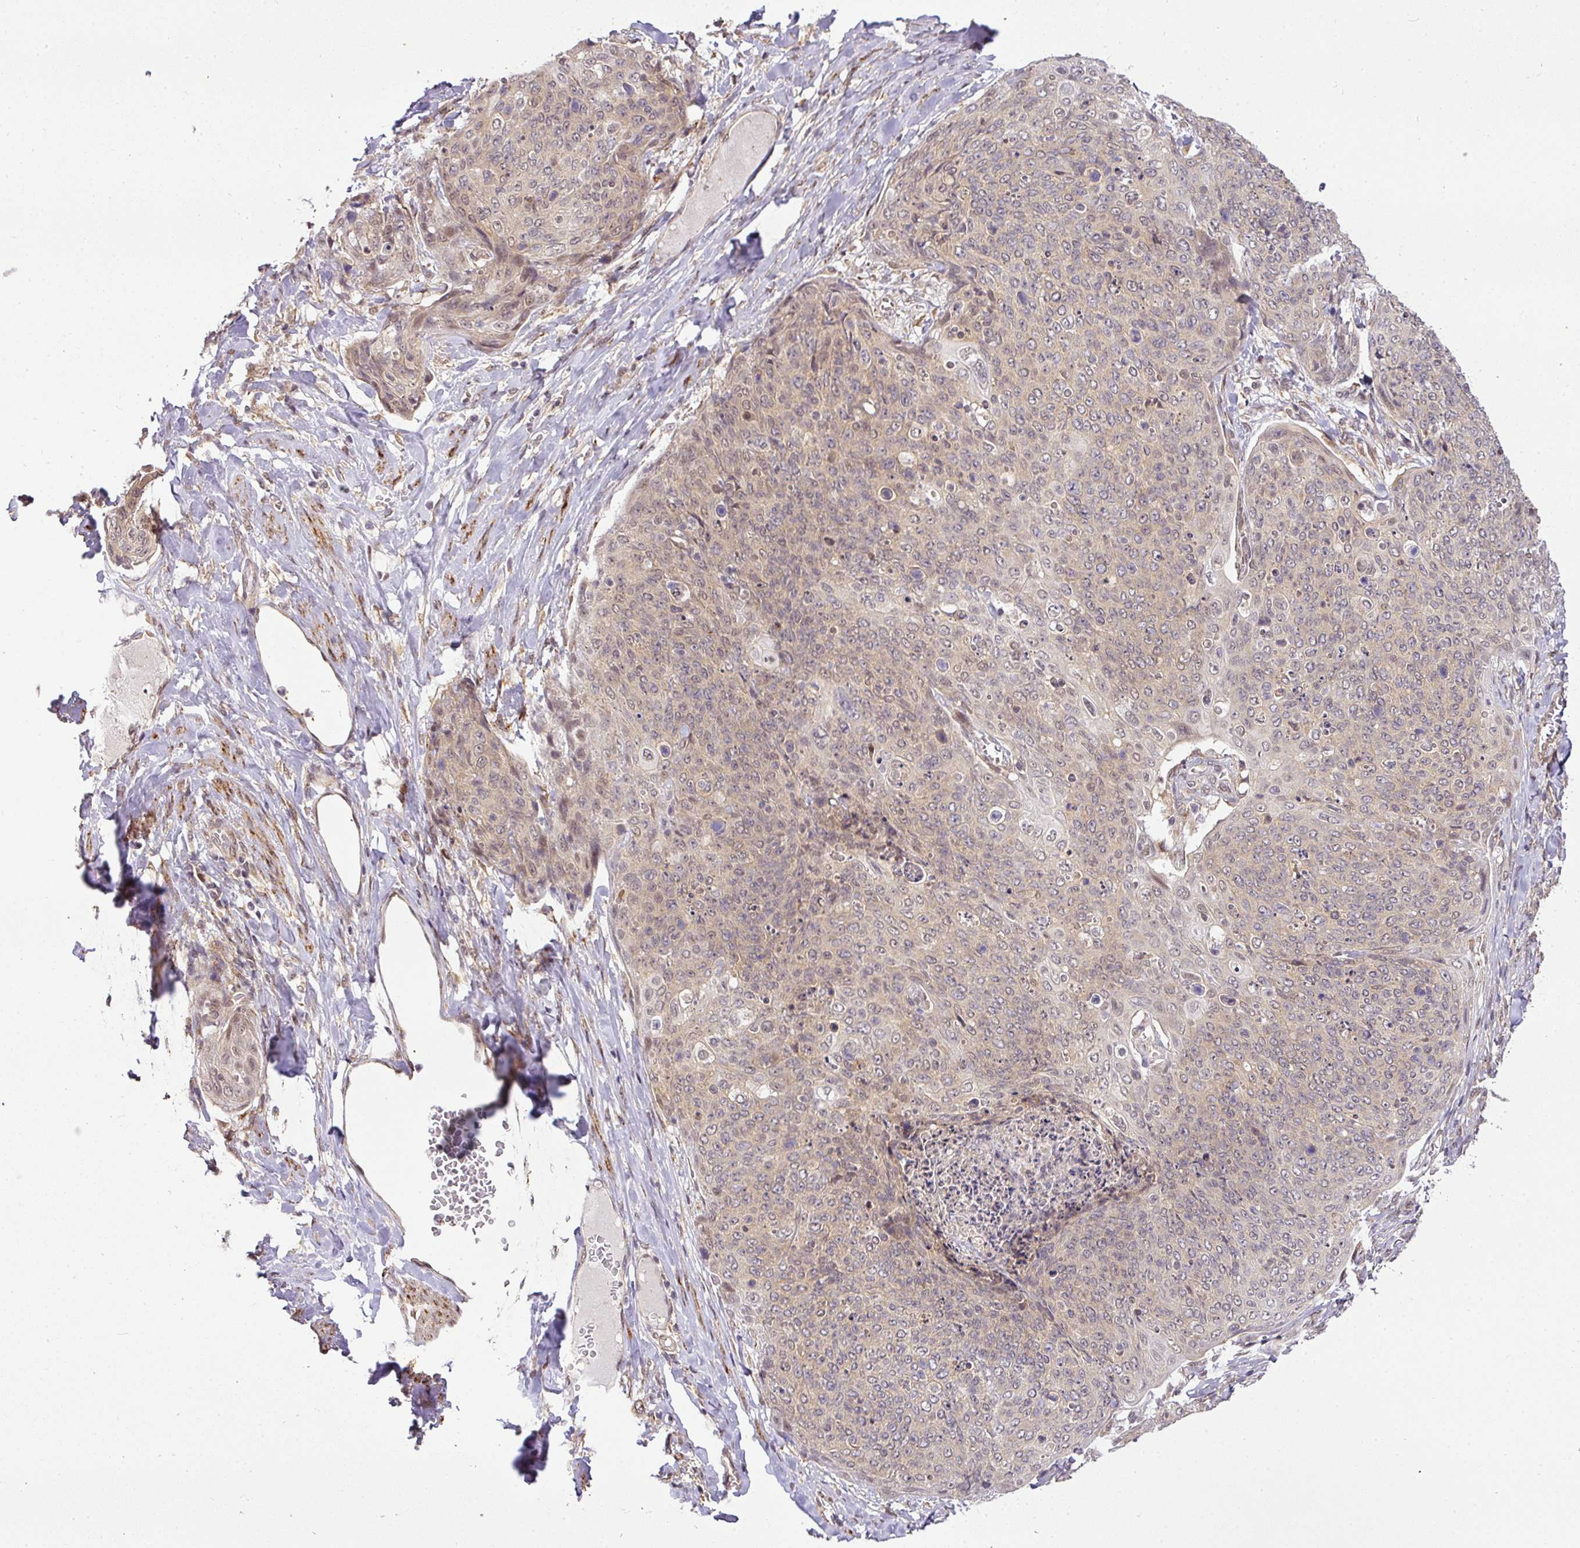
{"staining": {"intensity": "weak", "quantity": "<25%", "location": "nuclear"}, "tissue": "skin cancer", "cell_type": "Tumor cells", "image_type": "cancer", "snomed": [{"axis": "morphology", "description": "Squamous cell carcinoma, NOS"}, {"axis": "topography", "description": "Skin"}, {"axis": "topography", "description": "Vulva"}], "caption": "High power microscopy image of an IHC photomicrograph of skin cancer (squamous cell carcinoma), revealing no significant staining in tumor cells.", "gene": "C1orf226", "patient": {"sex": "female", "age": 85}}